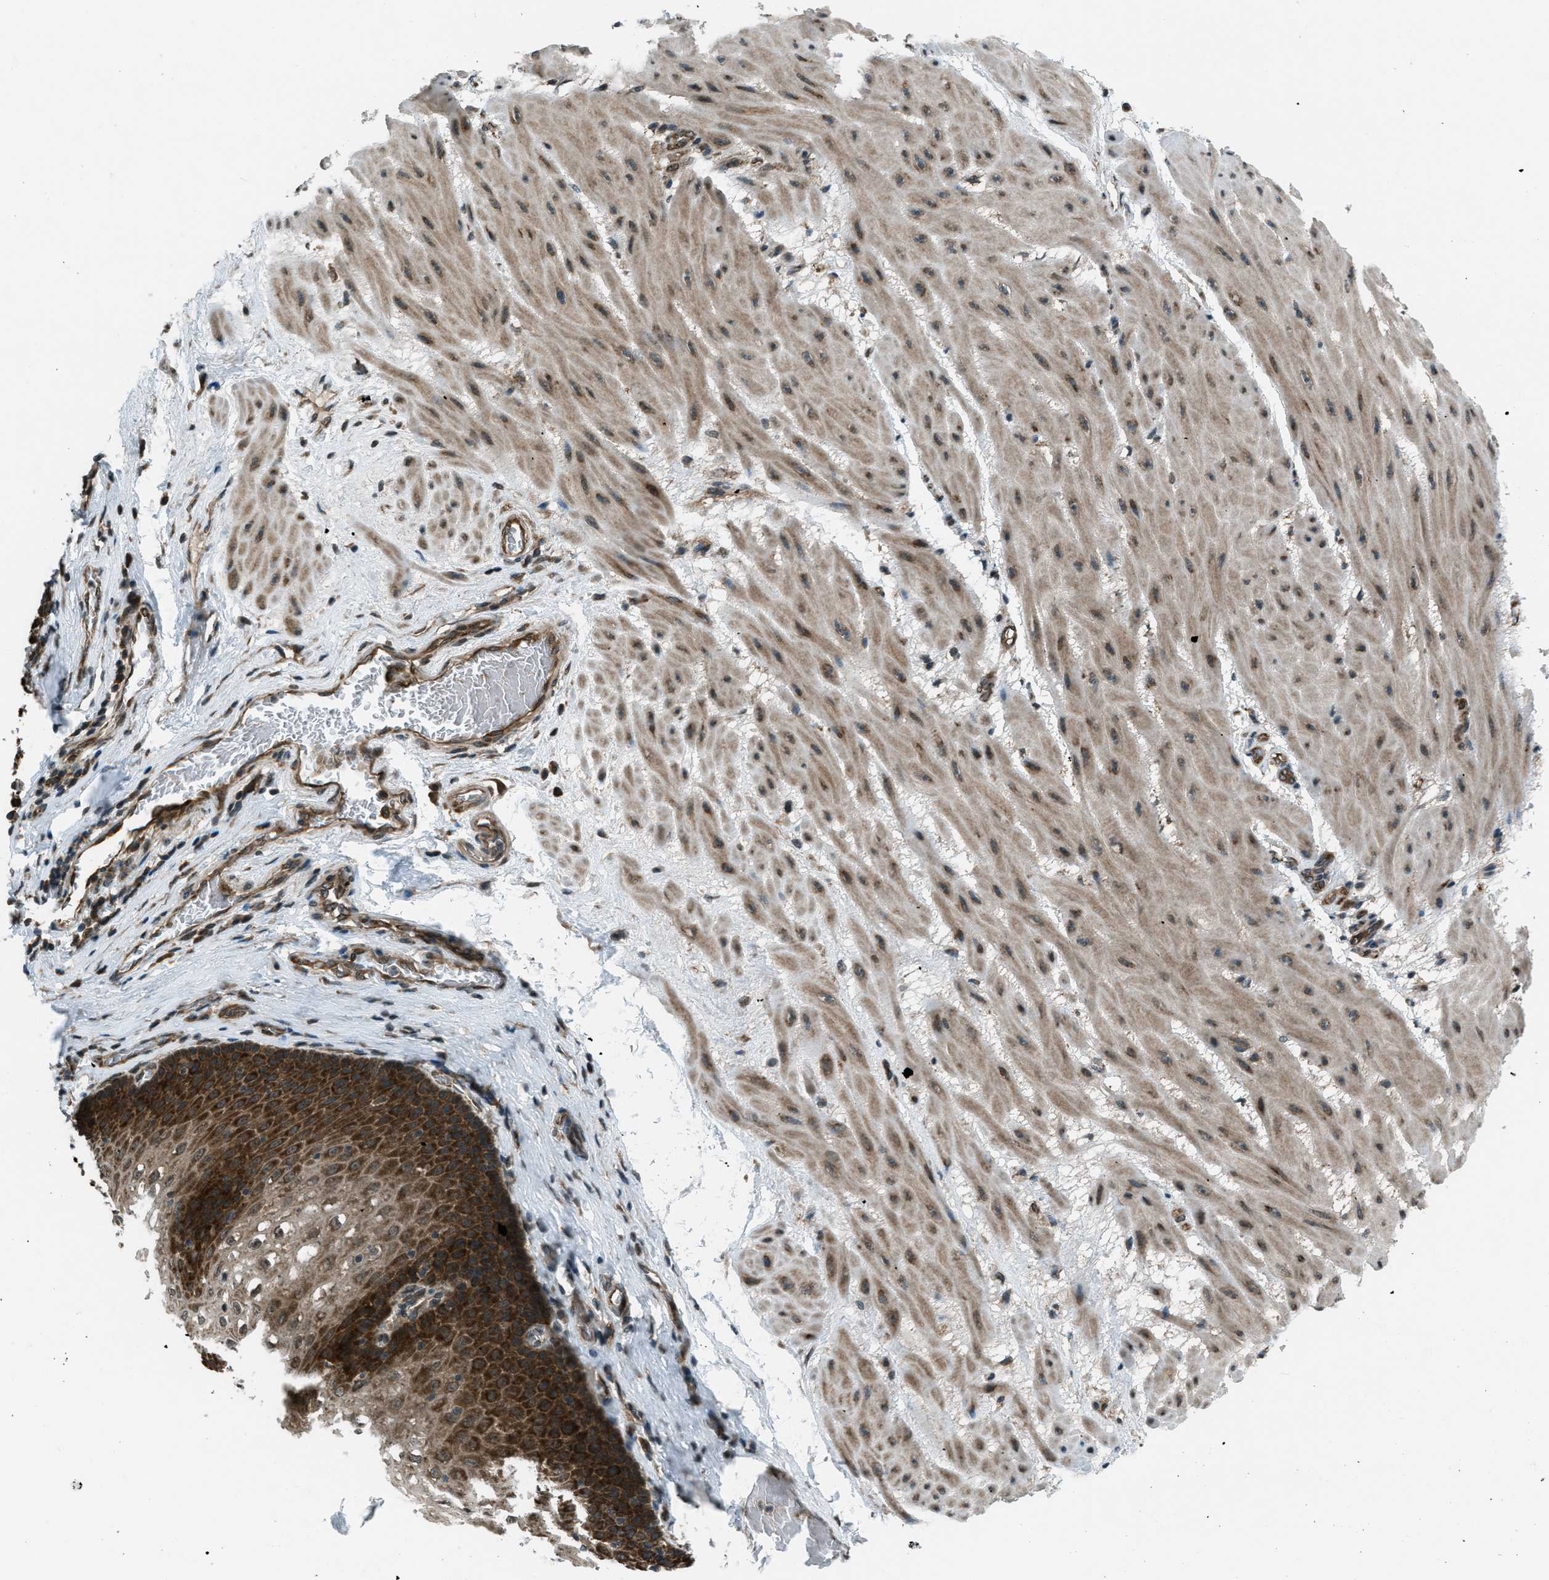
{"staining": {"intensity": "strong", "quantity": ">75%", "location": "cytoplasmic/membranous"}, "tissue": "esophagus", "cell_type": "Squamous epithelial cells", "image_type": "normal", "snomed": [{"axis": "morphology", "description": "Normal tissue, NOS"}, {"axis": "topography", "description": "Esophagus"}], "caption": "Immunohistochemical staining of unremarkable esophagus demonstrates strong cytoplasmic/membranous protein expression in approximately >75% of squamous epithelial cells.", "gene": "ASAP2", "patient": {"sex": "male", "age": 48}}